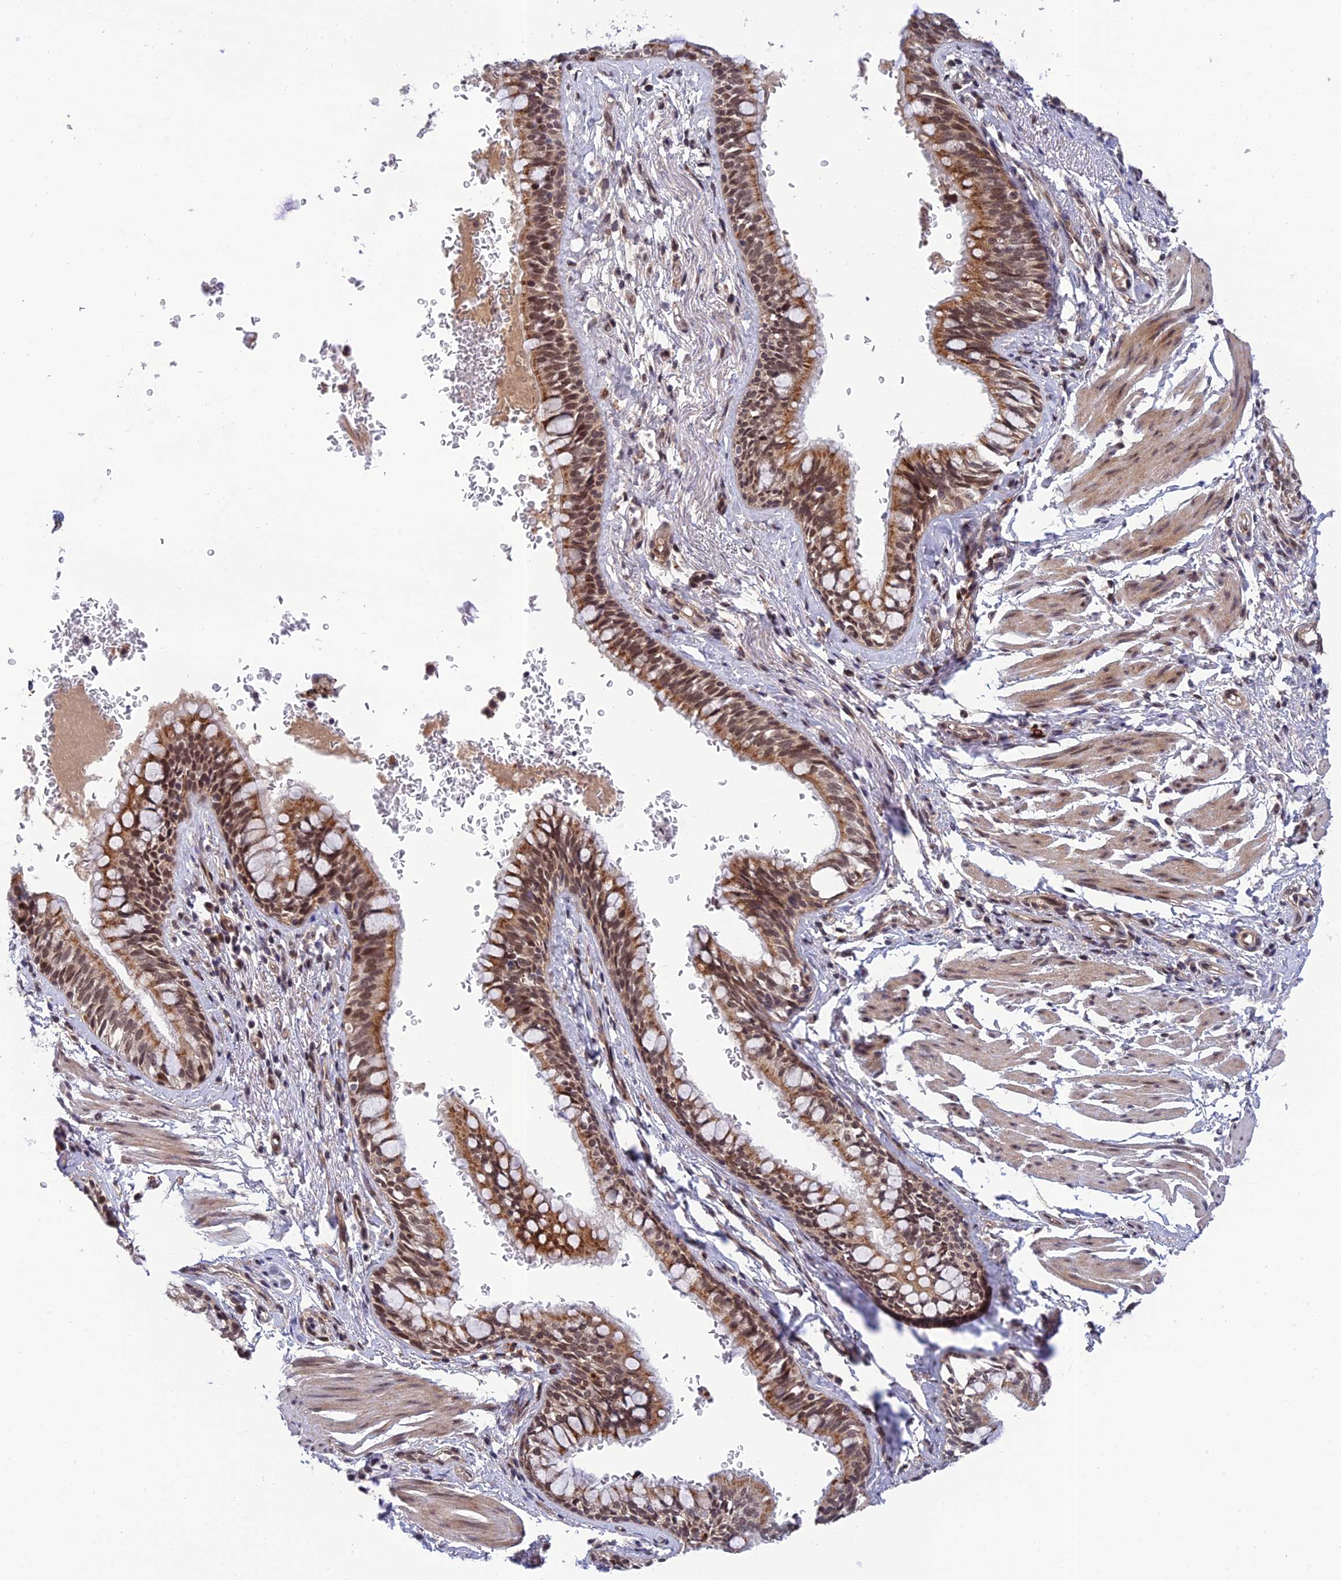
{"staining": {"intensity": "moderate", "quantity": ">75%", "location": "cytoplasmic/membranous,nuclear"}, "tissue": "bronchus", "cell_type": "Respiratory epithelial cells", "image_type": "normal", "snomed": [{"axis": "morphology", "description": "Normal tissue, NOS"}, {"axis": "topography", "description": "Cartilage tissue"}, {"axis": "topography", "description": "Bronchus"}], "caption": "Immunohistochemical staining of normal human bronchus exhibits >75% levels of moderate cytoplasmic/membranous,nuclear protein positivity in approximately >75% of respiratory epithelial cells. (Brightfield microscopy of DAB IHC at high magnification).", "gene": "REXO1", "patient": {"sex": "female", "age": 36}}